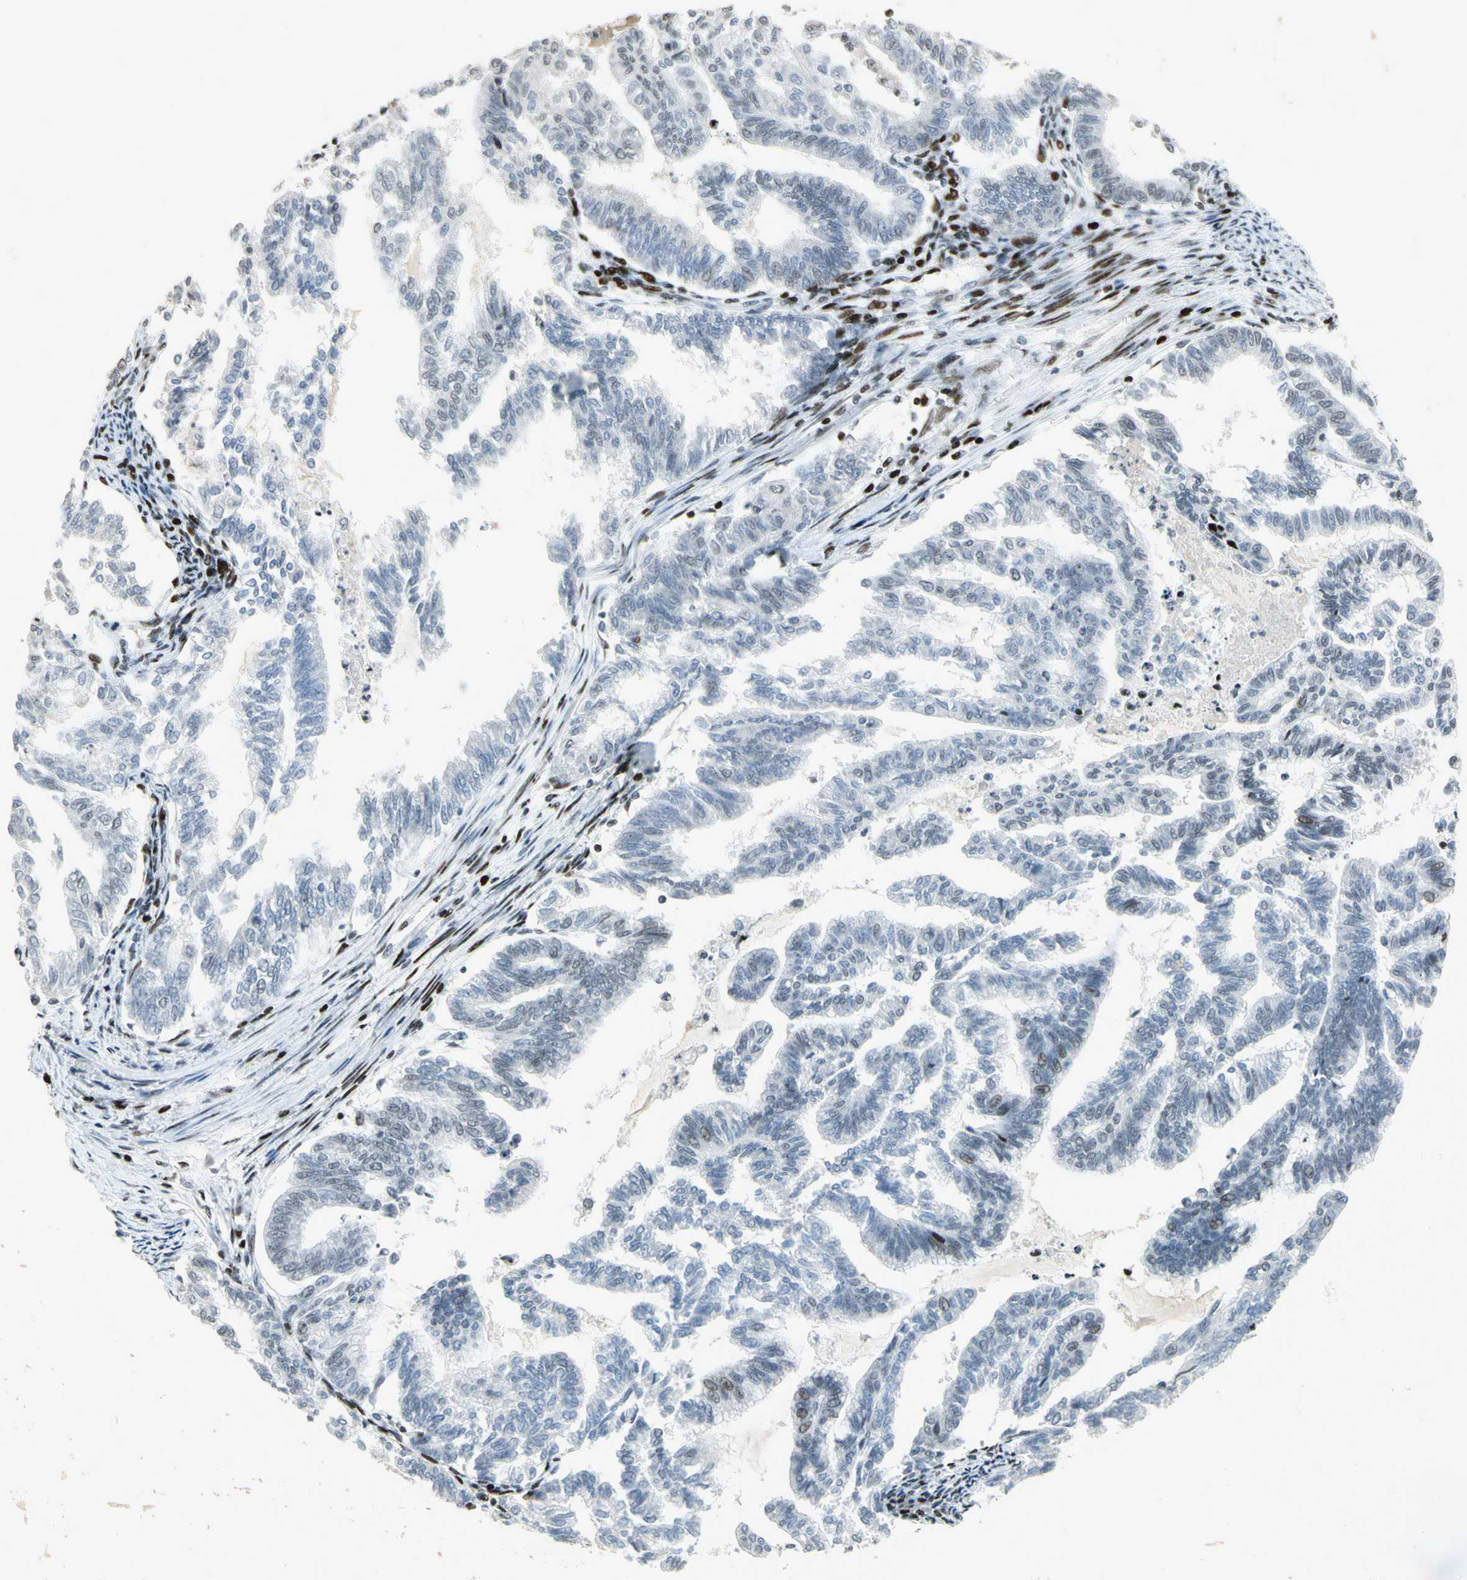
{"staining": {"intensity": "weak", "quantity": "<25%", "location": "nuclear"}, "tissue": "endometrial cancer", "cell_type": "Tumor cells", "image_type": "cancer", "snomed": [{"axis": "morphology", "description": "Adenocarcinoma, NOS"}, {"axis": "topography", "description": "Endometrium"}], "caption": "Immunohistochemistry (IHC) photomicrograph of adenocarcinoma (endometrial) stained for a protein (brown), which shows no expression in tumor cells.", "gene": "KDM1A", "patient": {"sex": "female", "age": 79}}